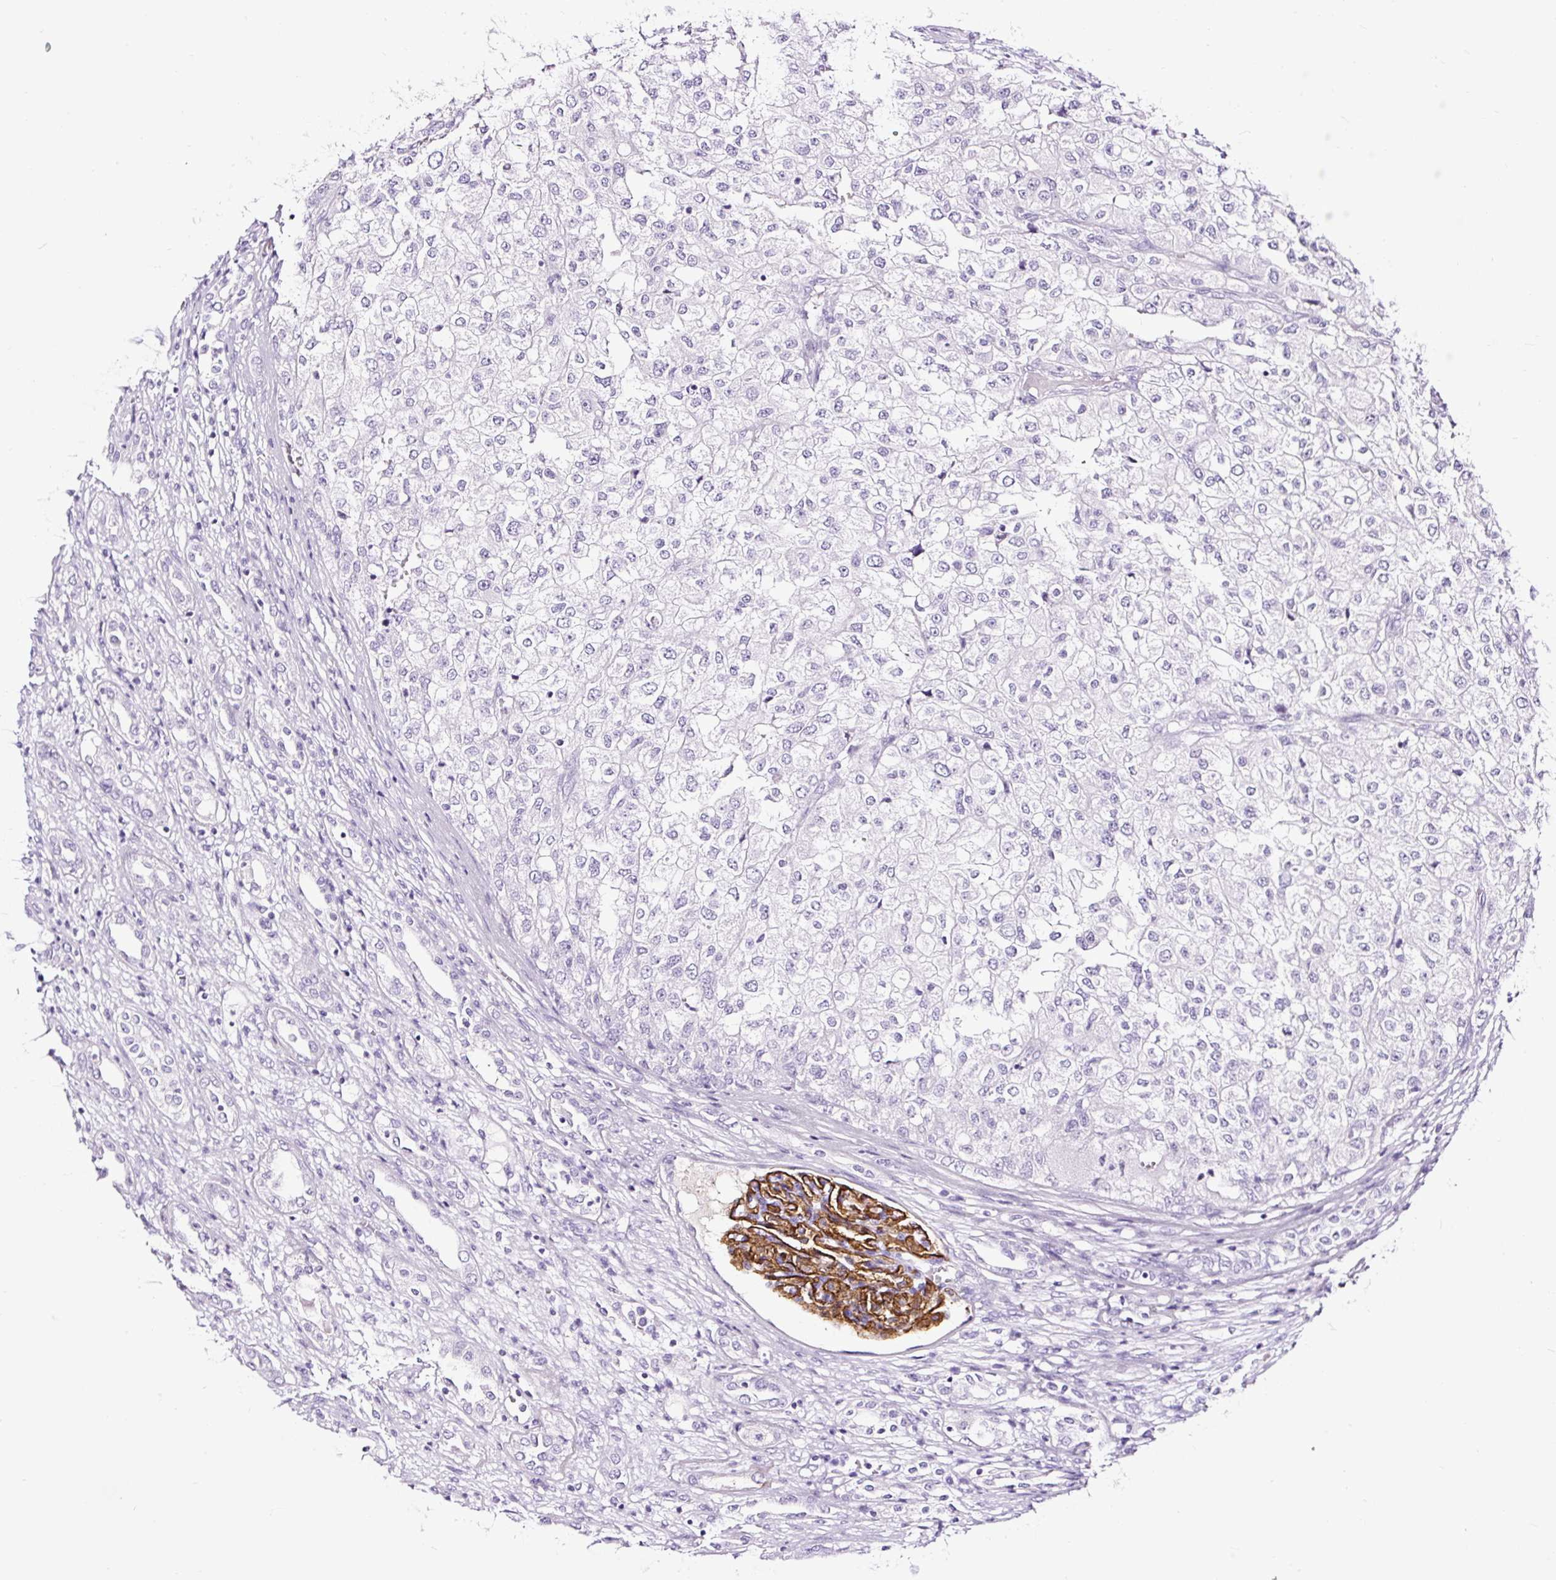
{"staining": {"intensity": "negative", "quantity": "none", "location": "none"}, "tissue": "renal cancer", "cell_type": "Tumor cells", "image_type": "cancer", "snomed": [{"axis": "morphology", "description": "Adenocarcinoma, NOS"}, {"axis": "topography", "description": "Kidney"}], "caption": "An immunohistochemistry (IHC) image of renal cancer (adenocarcinoma) is shown. There is no staining in tumor cells of renal cancer (adenocarcinoma).", "gene": "NPHS2", "patient": {"sex": "female", "age": 54}}